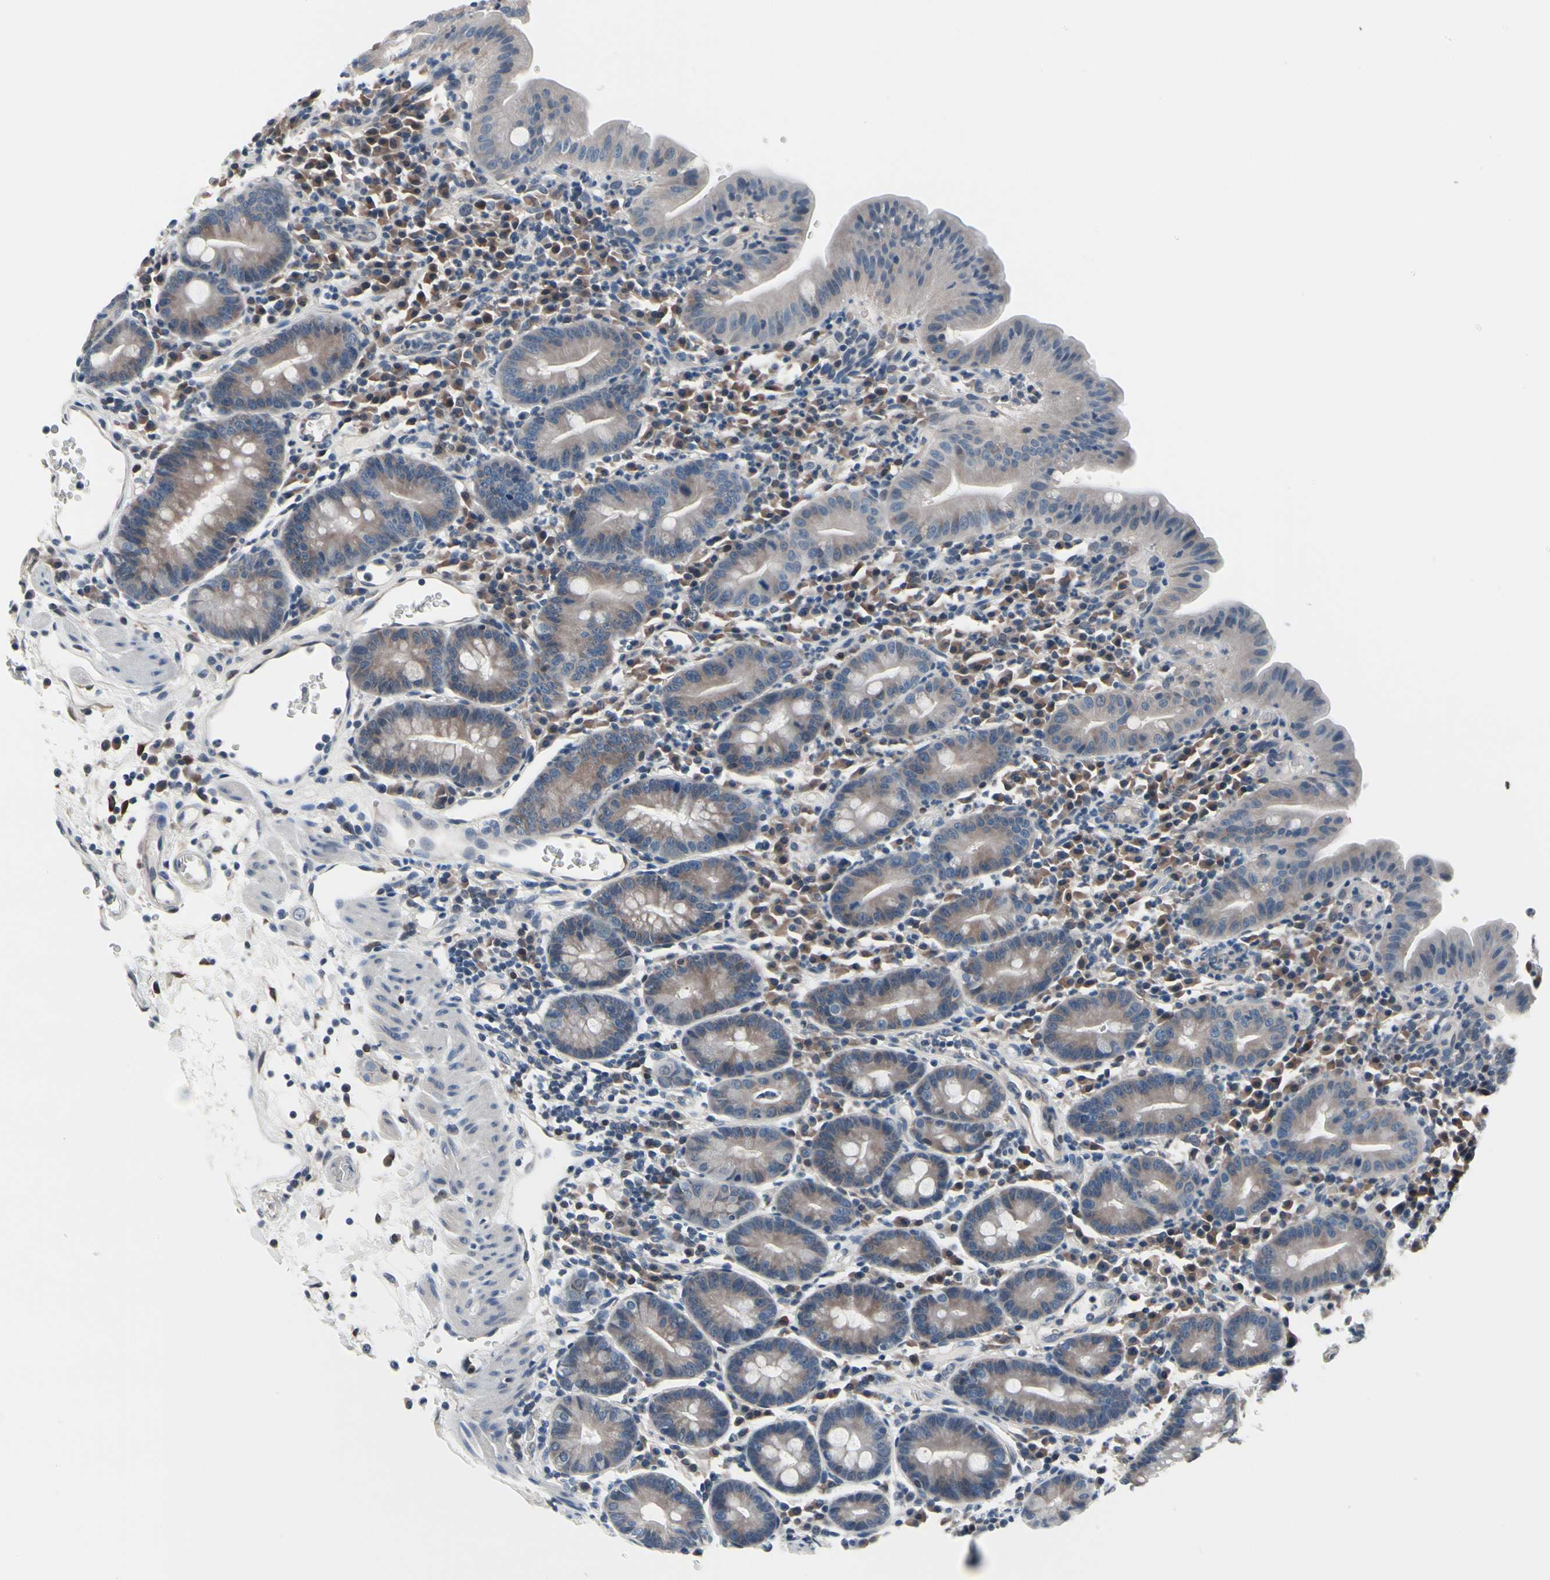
{"staining": {"intensity": "weak", "quantity": ">75%", "location": "cytoplasmic/membranous"}, "tissue": "duodenum", "cell_type": "Glandular cells", "image_type": "normal", "snomed": [{"axis": "morphology", "description": "Normal tissue, NOS"}, {"axis": "topography", "description": "Duodenum"}], "caption": "A low amount of weak cytoplasmic/membranous positivity is seen in approximately >75% of glandular cells in normal duodenum. (DAB IHC with brightfield microscopy, high magnification).", "gene": "PRDX6", "patient": {"sex": "male", "age": 50}}